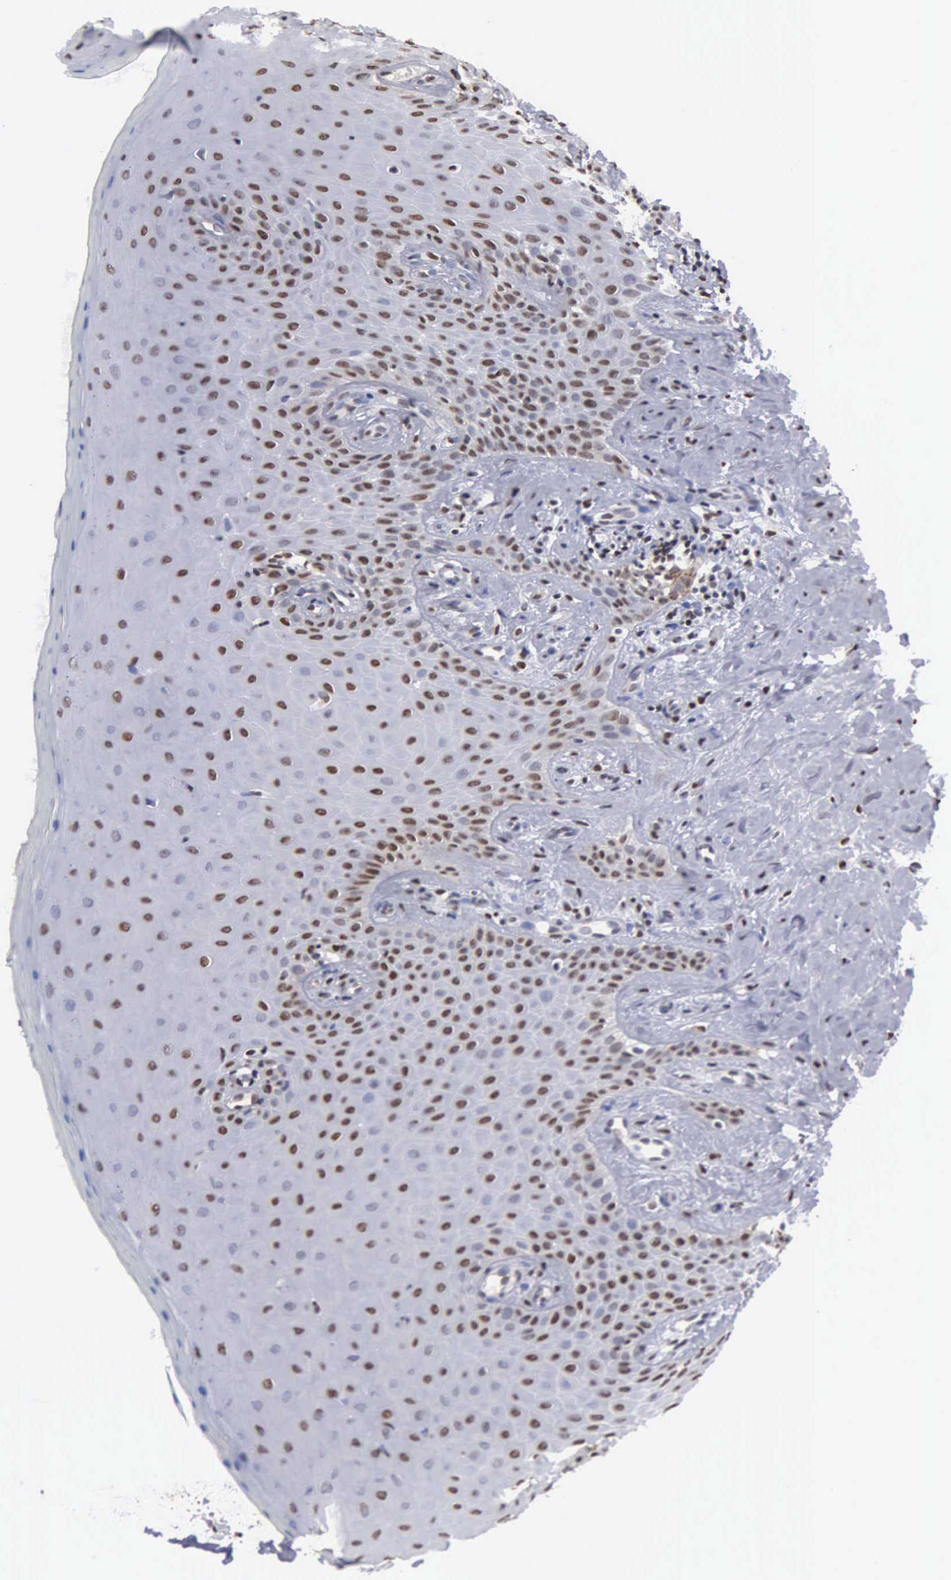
{"staining": {"intensity": "strong", "quantity": "25%-75%", "location": "nuclear"}, "tissue": "oral mucosa", "cell_type": "Squamous epithelial cells", "image_type": "normal", "snomed": [{"axis": "morphology", "description": "Normal tissue, NOS"}, {"axis": "topography", "description": "Oral tissue"}], "caption": "Squamous epithelial cells reveal high levels of strong nuclear expression in approximately 25%-75% of cells in normal oral mucosa.", "gene": "CCNG1", "patient": {"sex": "male", "age": 69}}